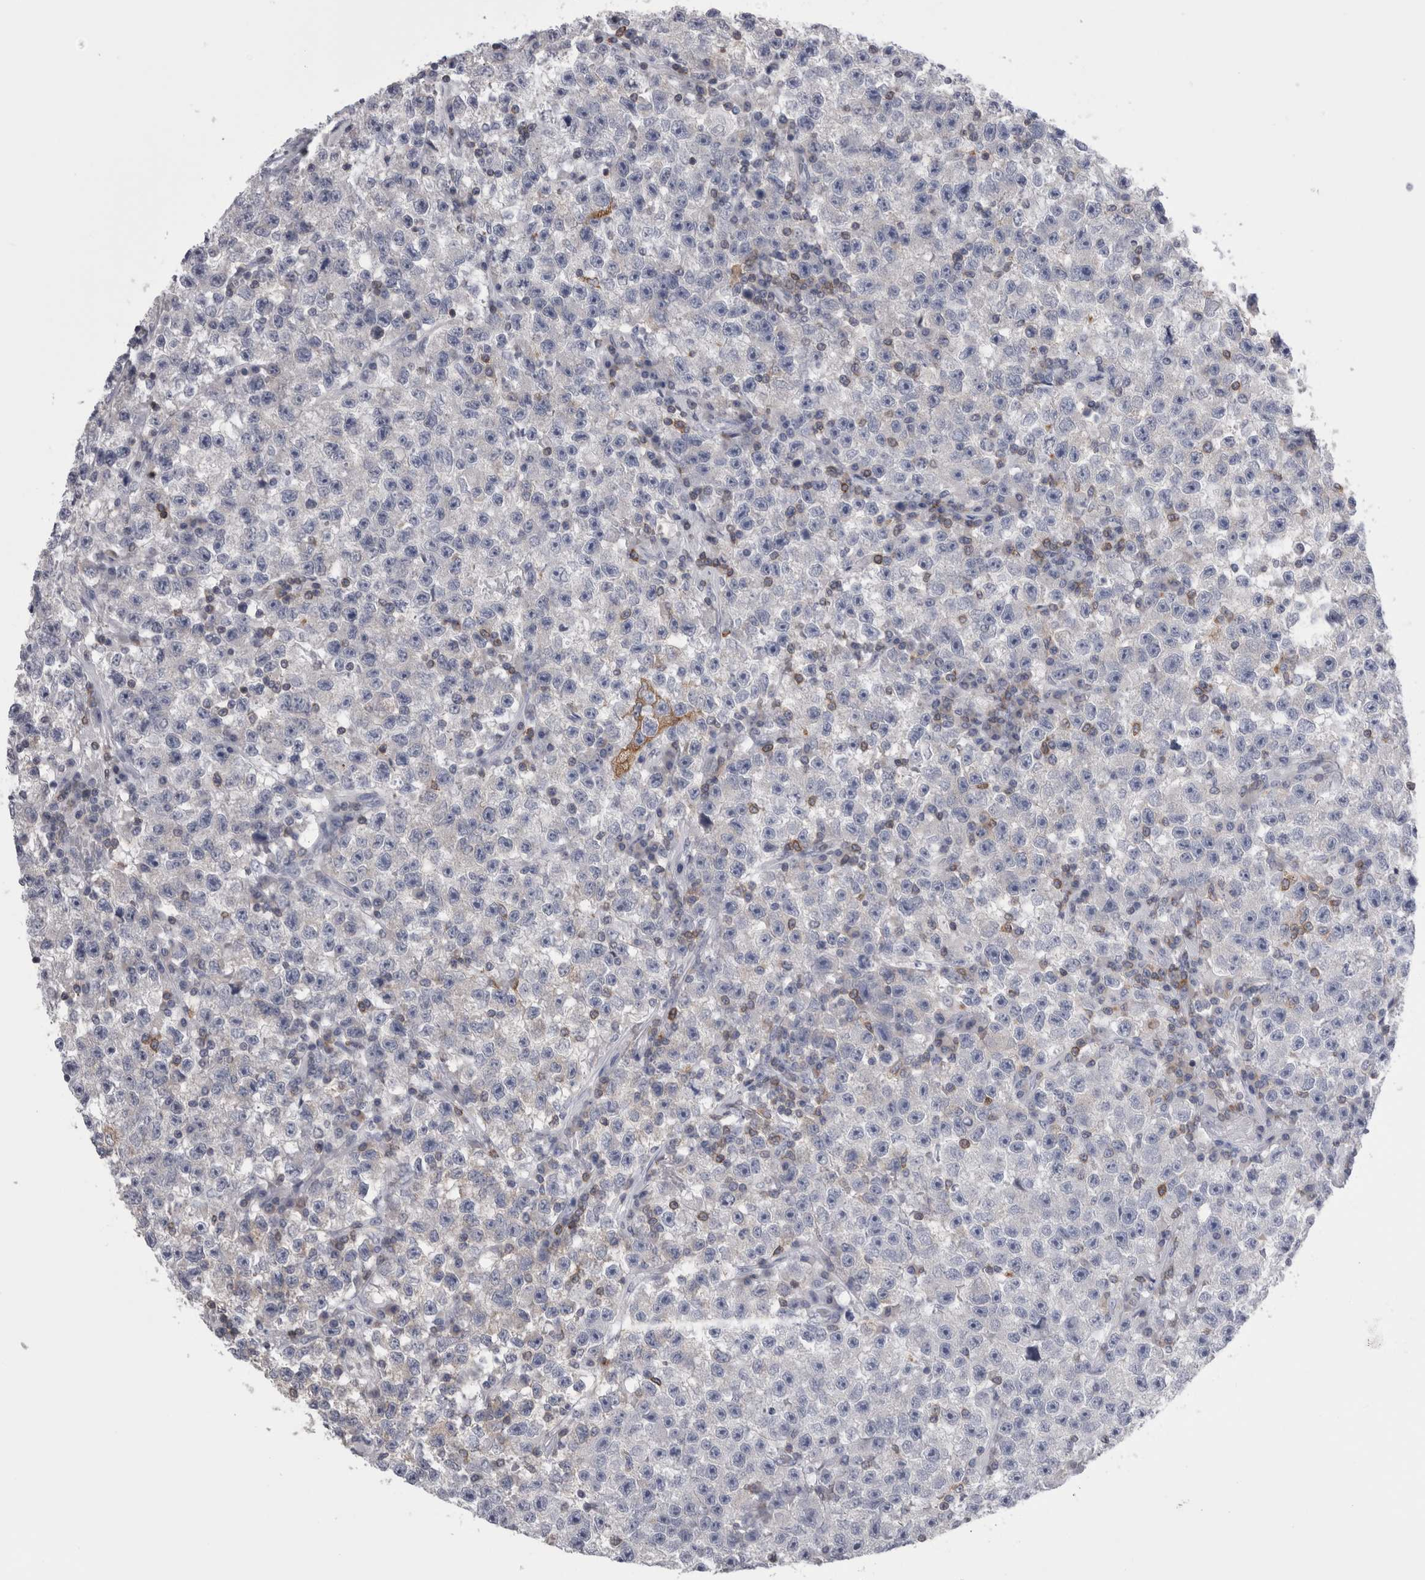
{"staining": {"intensity": "negative", "quantity": "none", "location": "none"}, "tissue": "testis cancer", "cell_type": "Tumor cells", "image_type": "cancer", "snomed": [{"axis": "morphology", "description": "Seminoma, NOS"}, {"axis": "topography", "description": "Testis"}], "caption": "A photomicrograph of human testis cancer (seminoma) is negative for staining in tumor cells.", "gene": "DCTN6", "patient": {"sex": "male", "age": 22}}